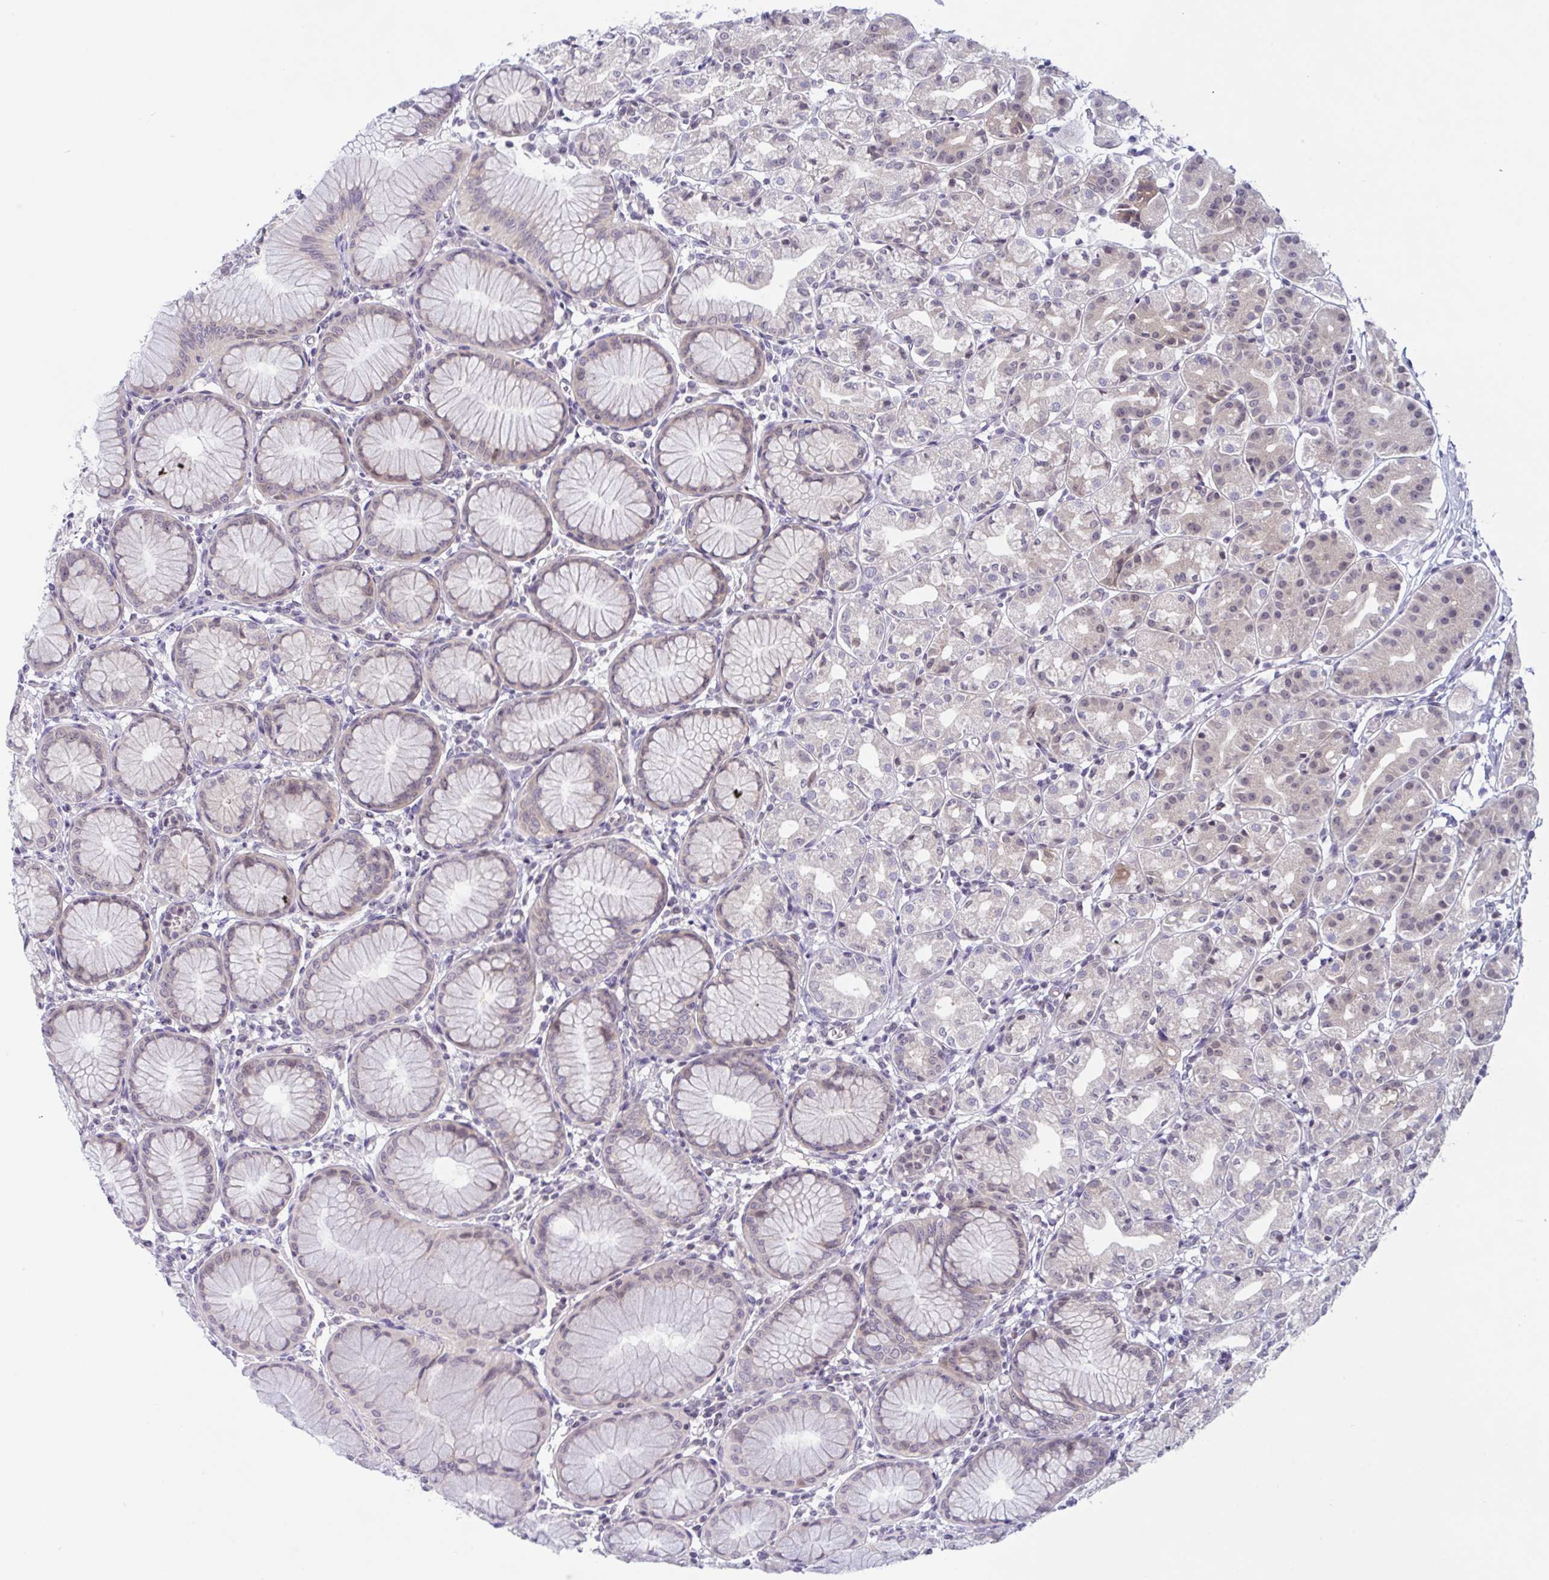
{"staining": {"intensity": "weak", "quantity": "25%-75%", "location": "nuclear"}, "tissue": "stomach", "cell_type": "Glandular cells", "image_type": "normal", "snomed": [{"axis": "morphology", "description": "Normal tissue, NOS"}, {"axis": "topography", "description": "Stomach"}], "caption": "Protein staining demonstrates weak nuclear positivity in about 25%-75% of glandular cells in normal stomach.", "gene": "TSN", "patient": {"sex": "female", "age": 57}}